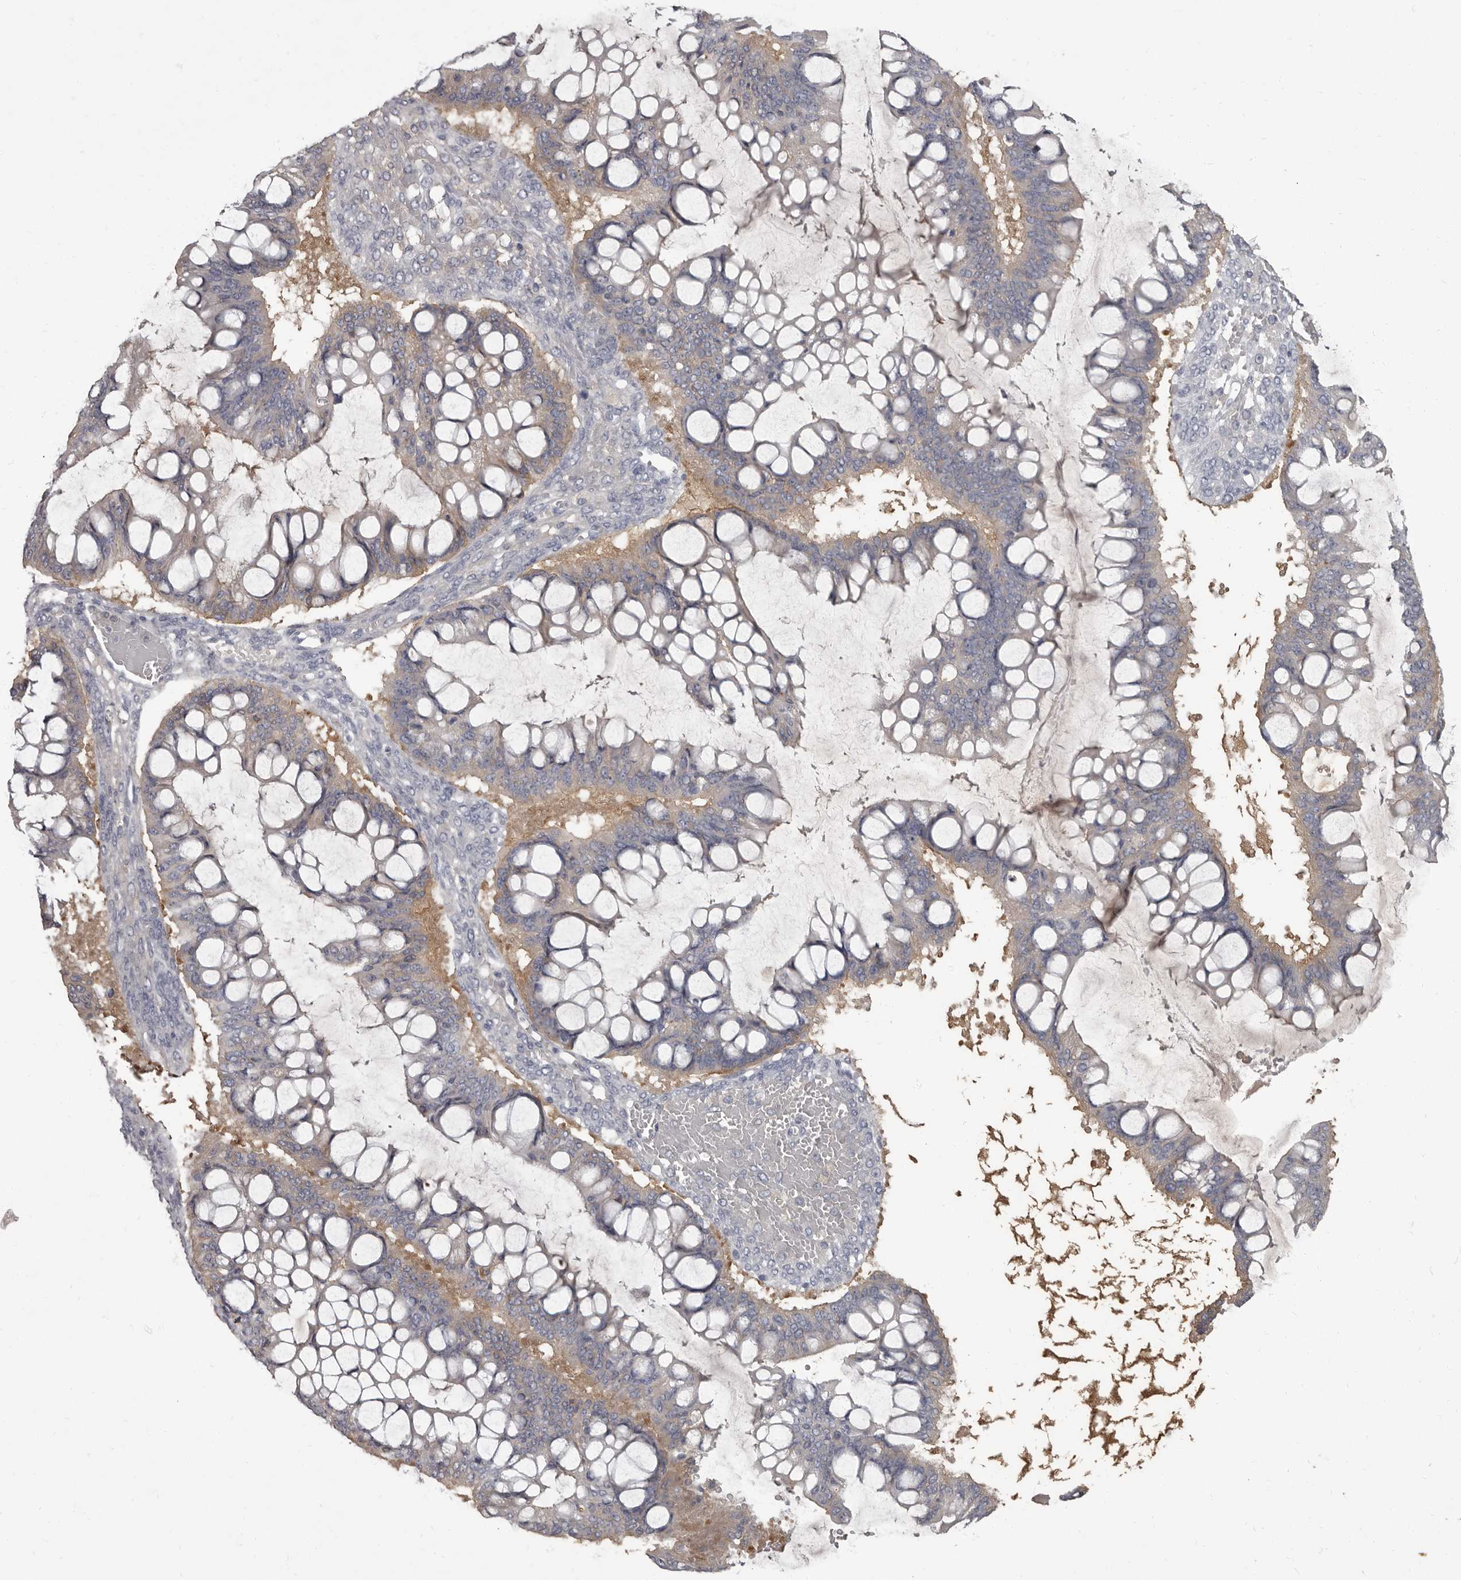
{"staining": {"intensity": "negative", "quantity": "none", "location": "none"}, "tissue": "ovarian cancer", "cell_type": "Tumor cells", "image_type": "cancer", "snomed": [{"axis": "morphology", "description": "Cystadenocarcinoma, mucinous, NOS"}, {"axis": "topography", "description": "Ovary"}], "caption": "The image shows no significant expression in tumor cells of mucinous cystadenocarcinoma (ovarian).", "gene": "APEH", "patient": {"sex": "female", "age": 73}}